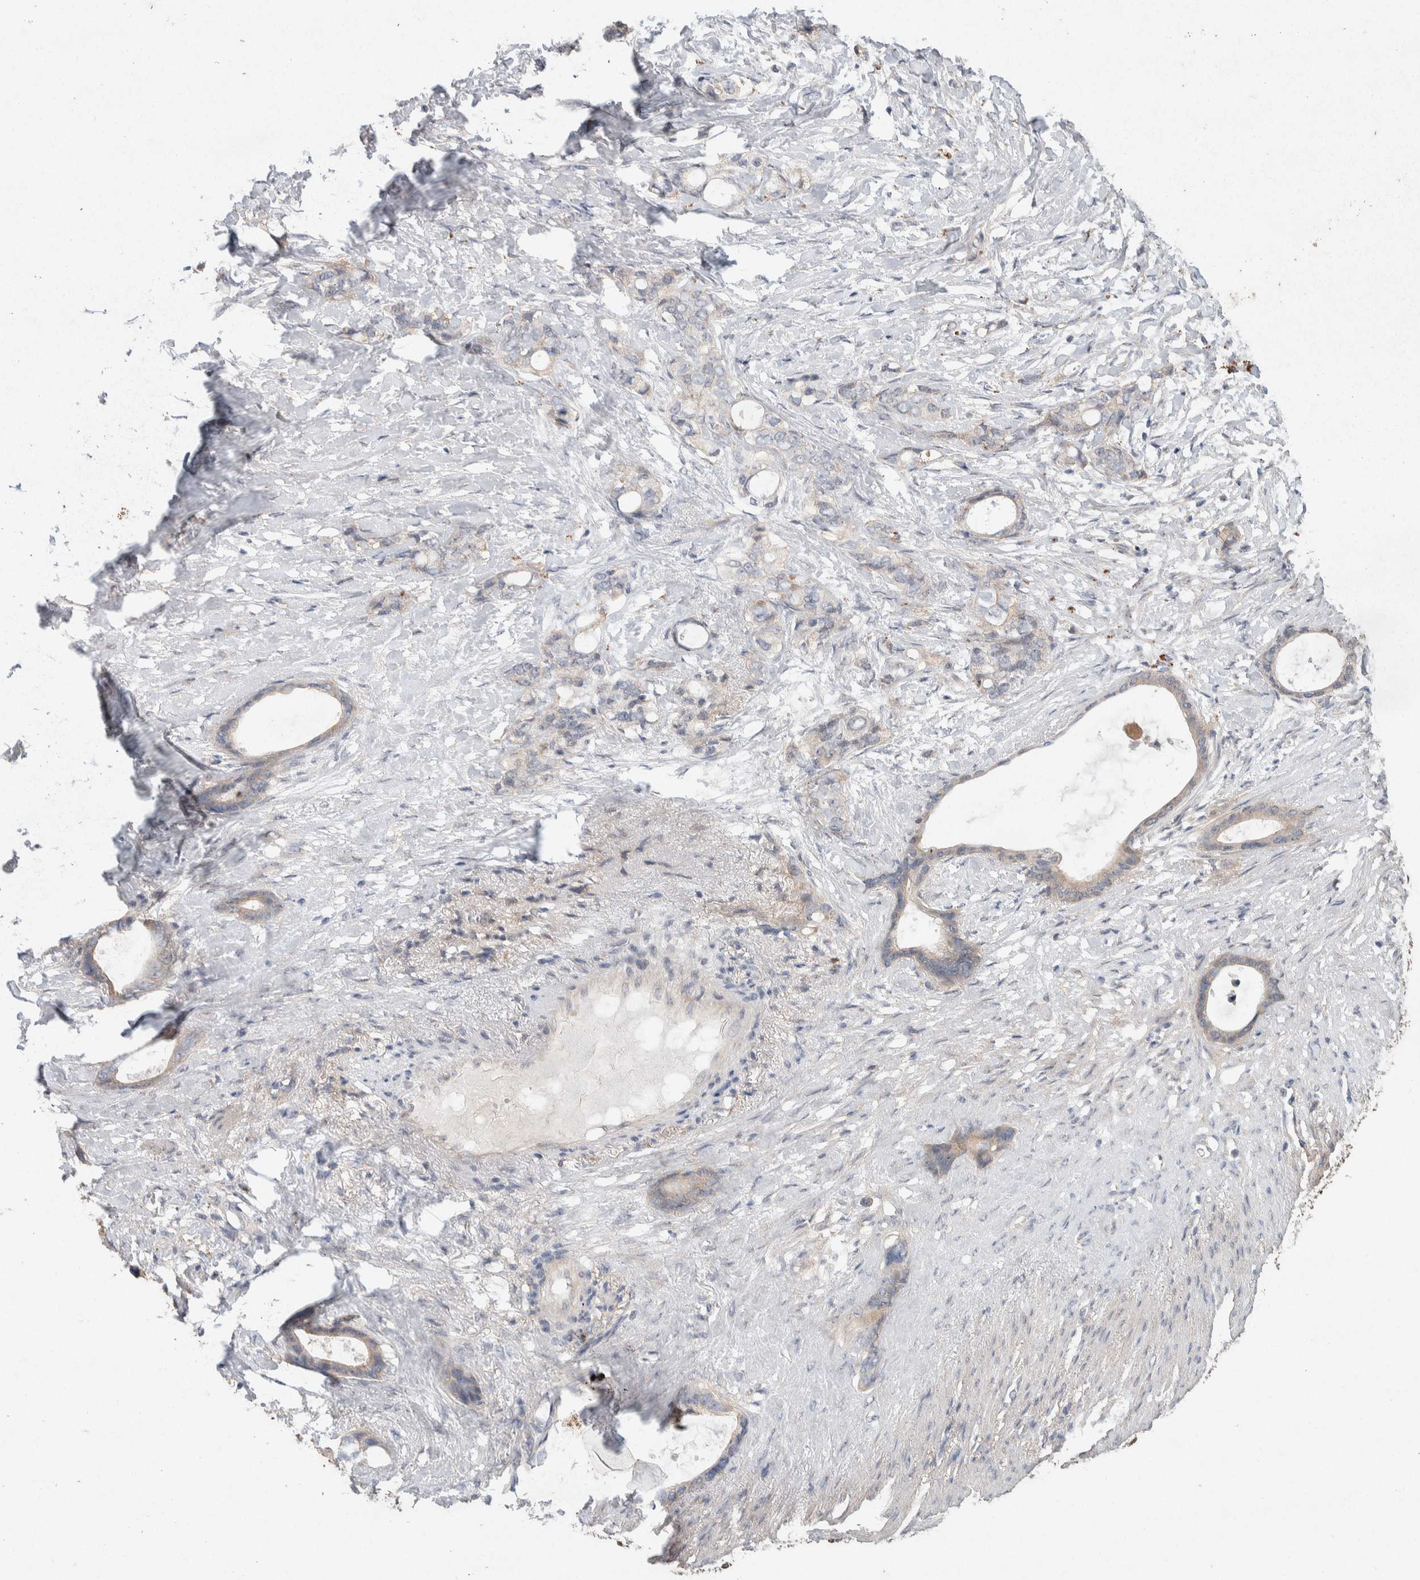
{"staining": {"intensity": "negative", "quantity": "none", "location": "none"}, "tissue": "stomach cancer", "cell_type": "Tumor cells", "image_type": "cancer", "snomed": [{"axis": "morphology", "description": "Adenocarcinoma, NOS"}, {"axis": "topography", "description": "Stomach"}], "caption": "Immunohistochemical staining of stomach cancer (adenocarcinoma) shows no significant positivity in tumor cells. (Brightfield microscopy of DAB immunohistochemistry at high magnification).", "gene": "KCNJ5", "patient": {"sex": "female", "age": 75}}